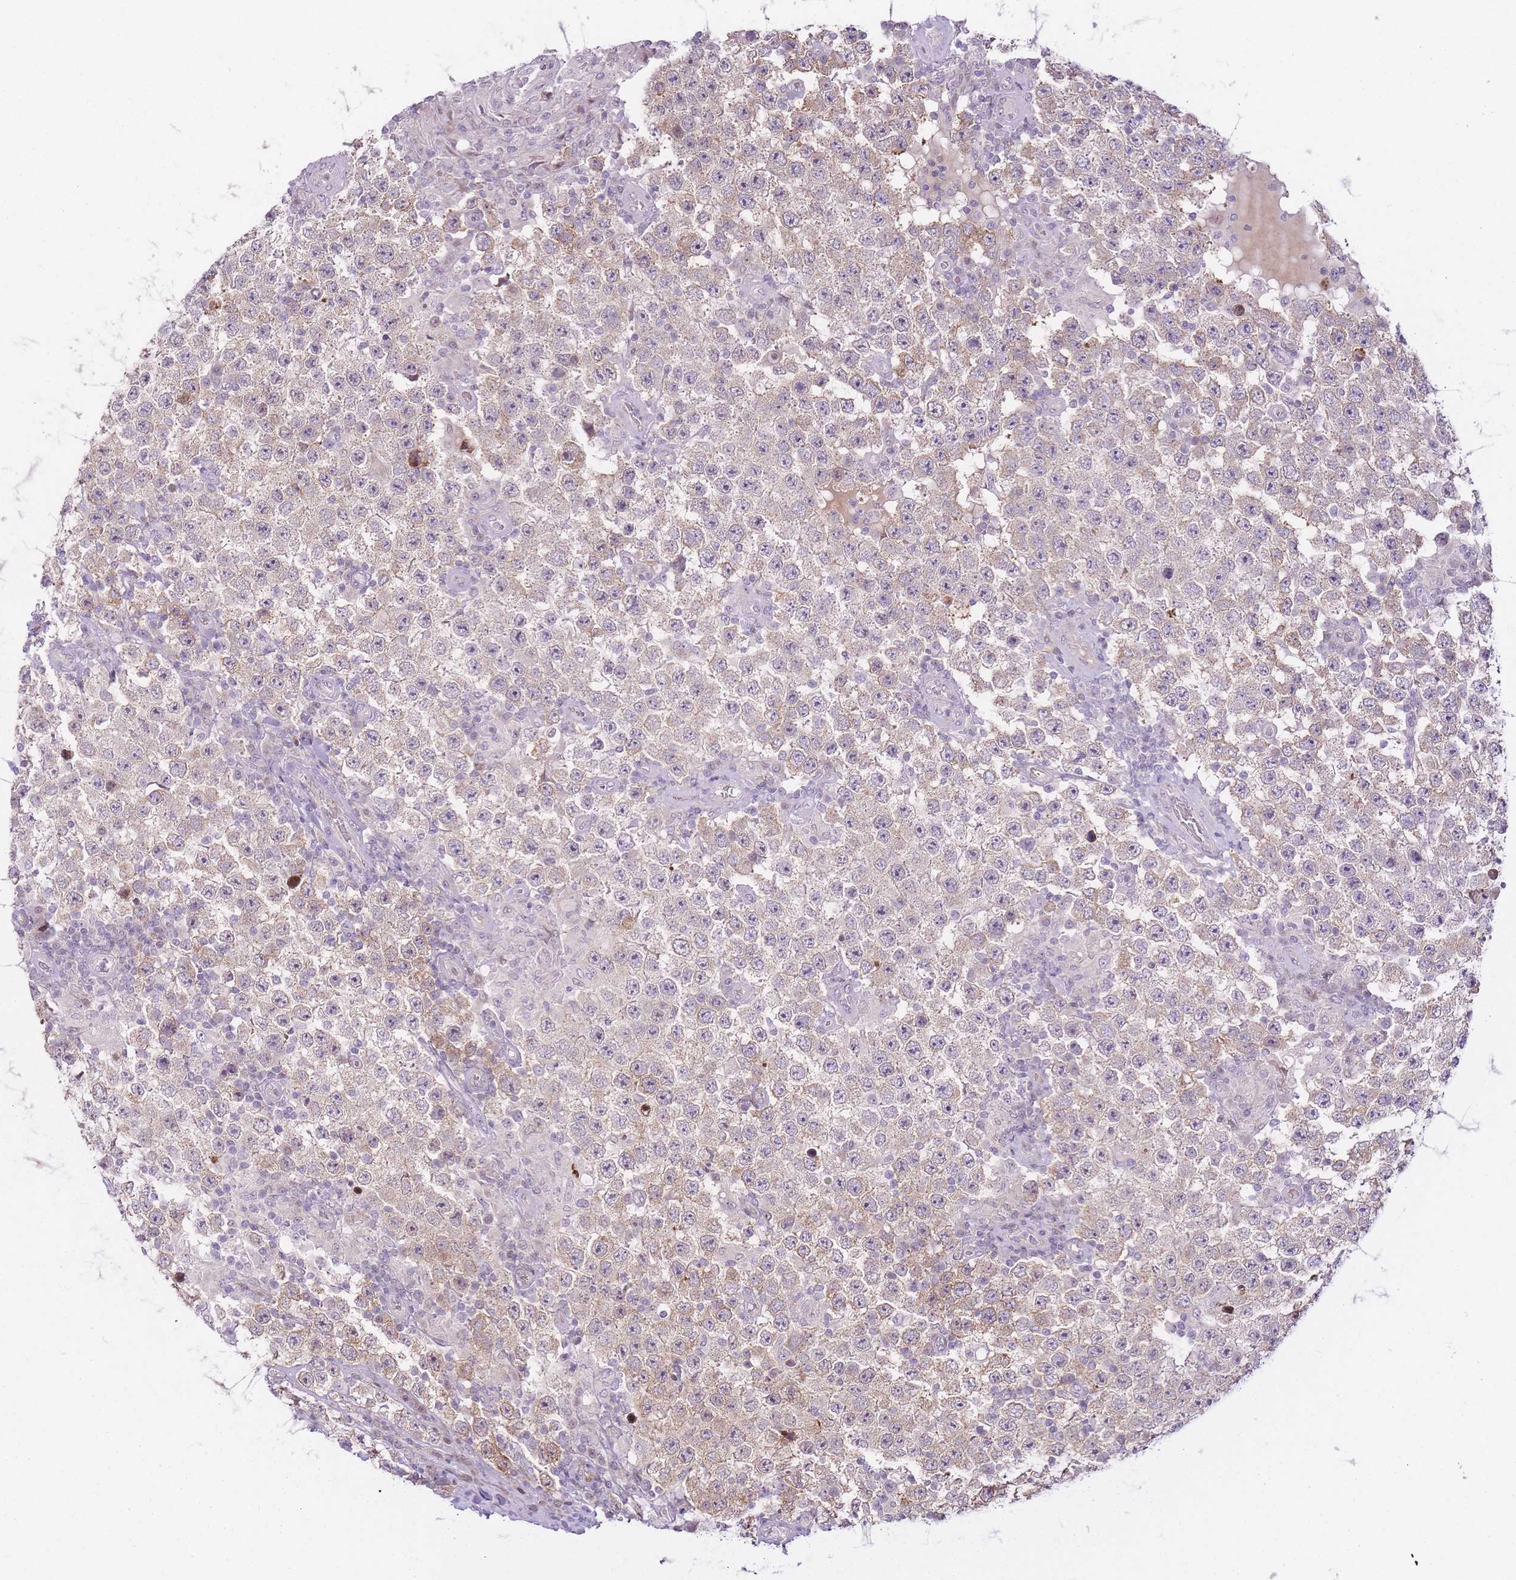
{"staining": {"intensity": "moderate", "quantity": "25%-75%", "location": "cytoplasmic/membranous"}, "tissue": "testis cancer", "cell_type": "Tumor cells", "image_type": "cancer", "snomed": [{"axis": "morphology", "description": "Normal tissue, NOS"}, {"axis": "morphology", "description": "Urothelial carcinoma, High grade"}, {"axis": "morphology", "description": "Seminoma, NOS"}, {"axis": "morphology", "description": "Carcinoma, Embryonal, NOS"}, {"axis": "topography", "description": "Urinary bladder"}, {"axis": "topography", "description": "Testis"}], "caption": "Human testis cancer stained for a protein (brown) exhibits moderate cytoplasmic/membranous positive staining in about 25%-75% of tumor cells.", "gene": "OGG1", "patient": {"sex": "male", "age": 41}}